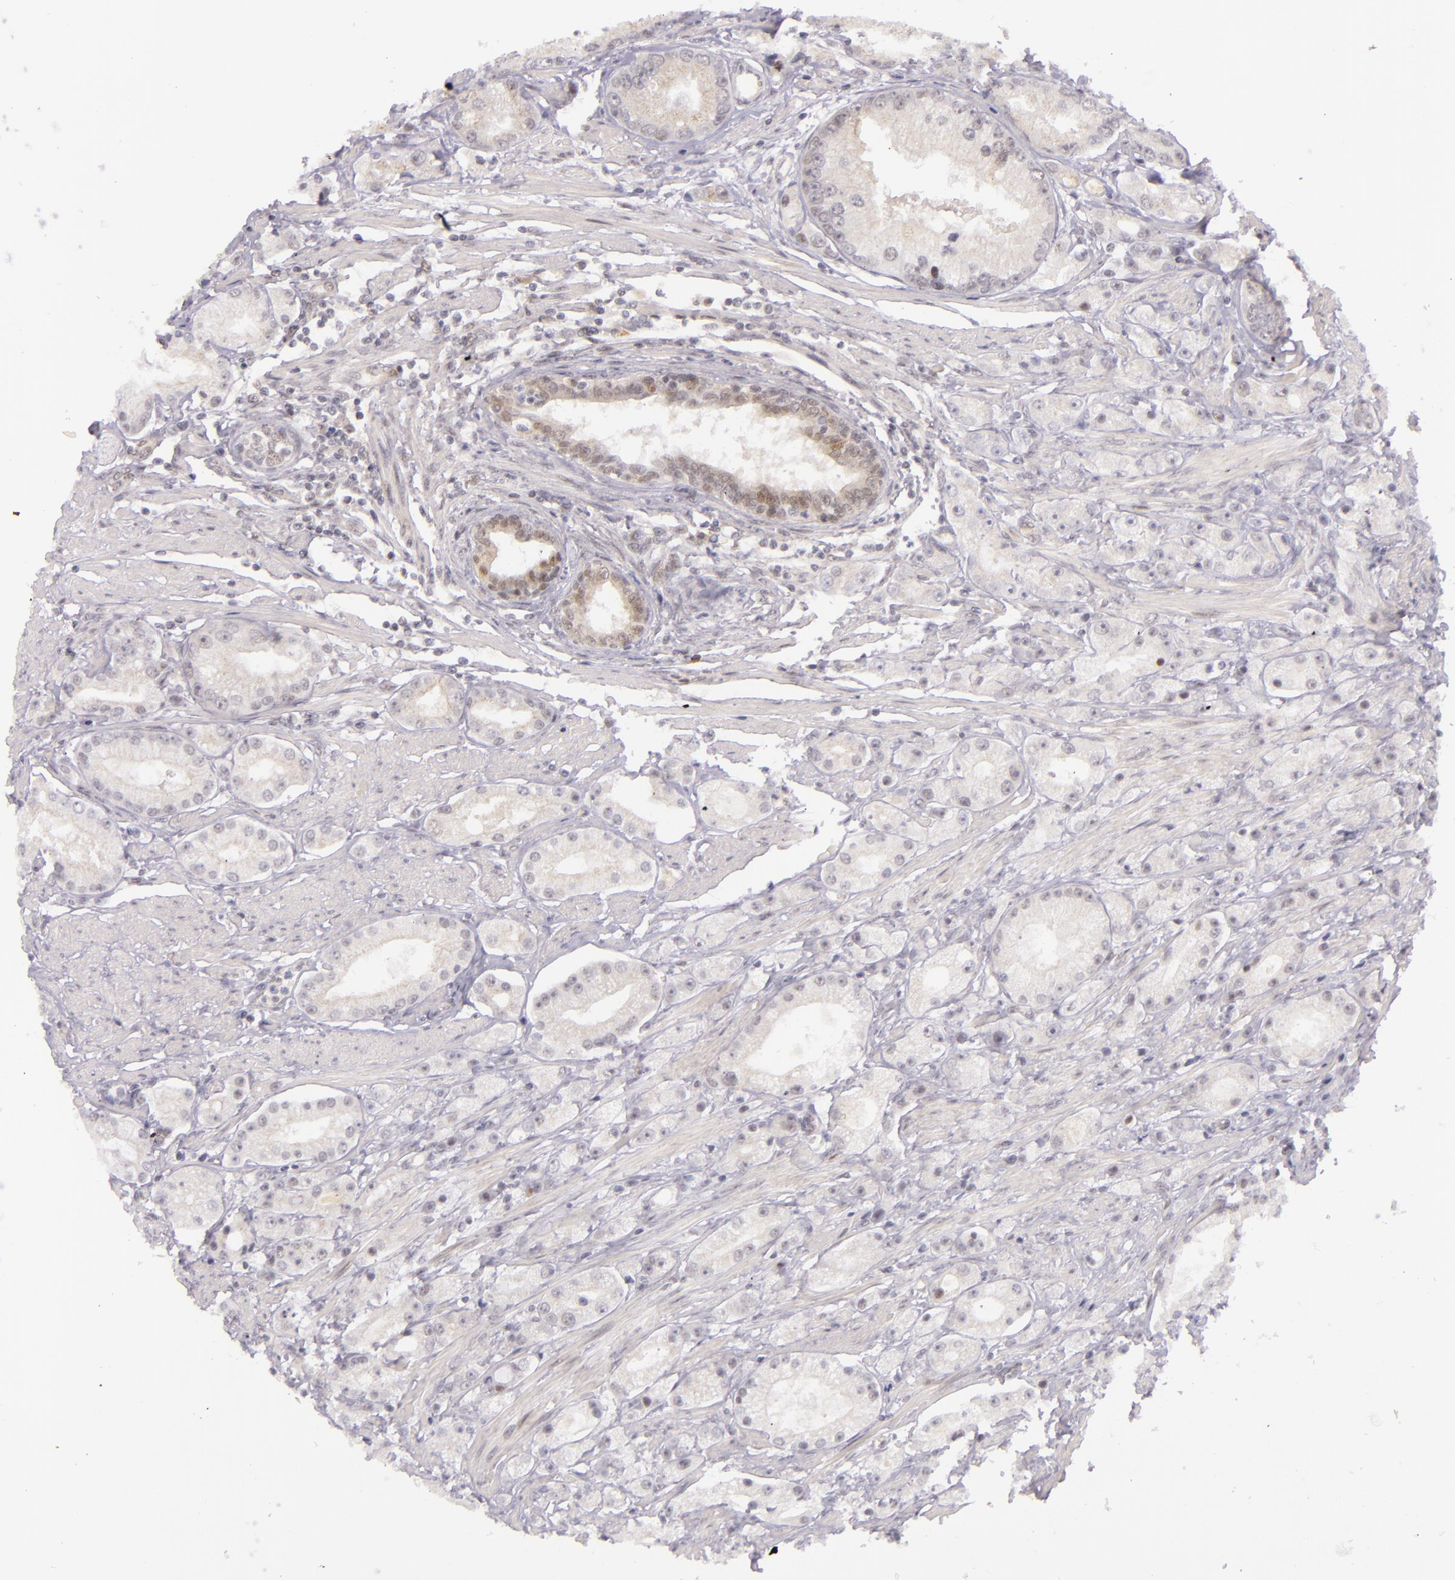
{"staining": {"intensity": "weak", "quantity": "25%-75%", "location": "cytoplasmic/membranous,nuclear"}, "tissue": "prostate cancer", "cell_type": "Tumor cells", "image_type": "cancer", "snomed": [{"axis": "morphology", "description": "Adenocarcinoma, Medium grade"}, {"axis": "topography", "description": "Prostate"}], "caption": "Protein expression analysis of prostate cancer (adenocarcinoma (medium-grade)) exhibits weak cytoplasmic/membranous and nuclear staining in about 25%-75% of tumor cells.", "gene": "BCL3", "patient": {"sex": "male", "age": 72}}